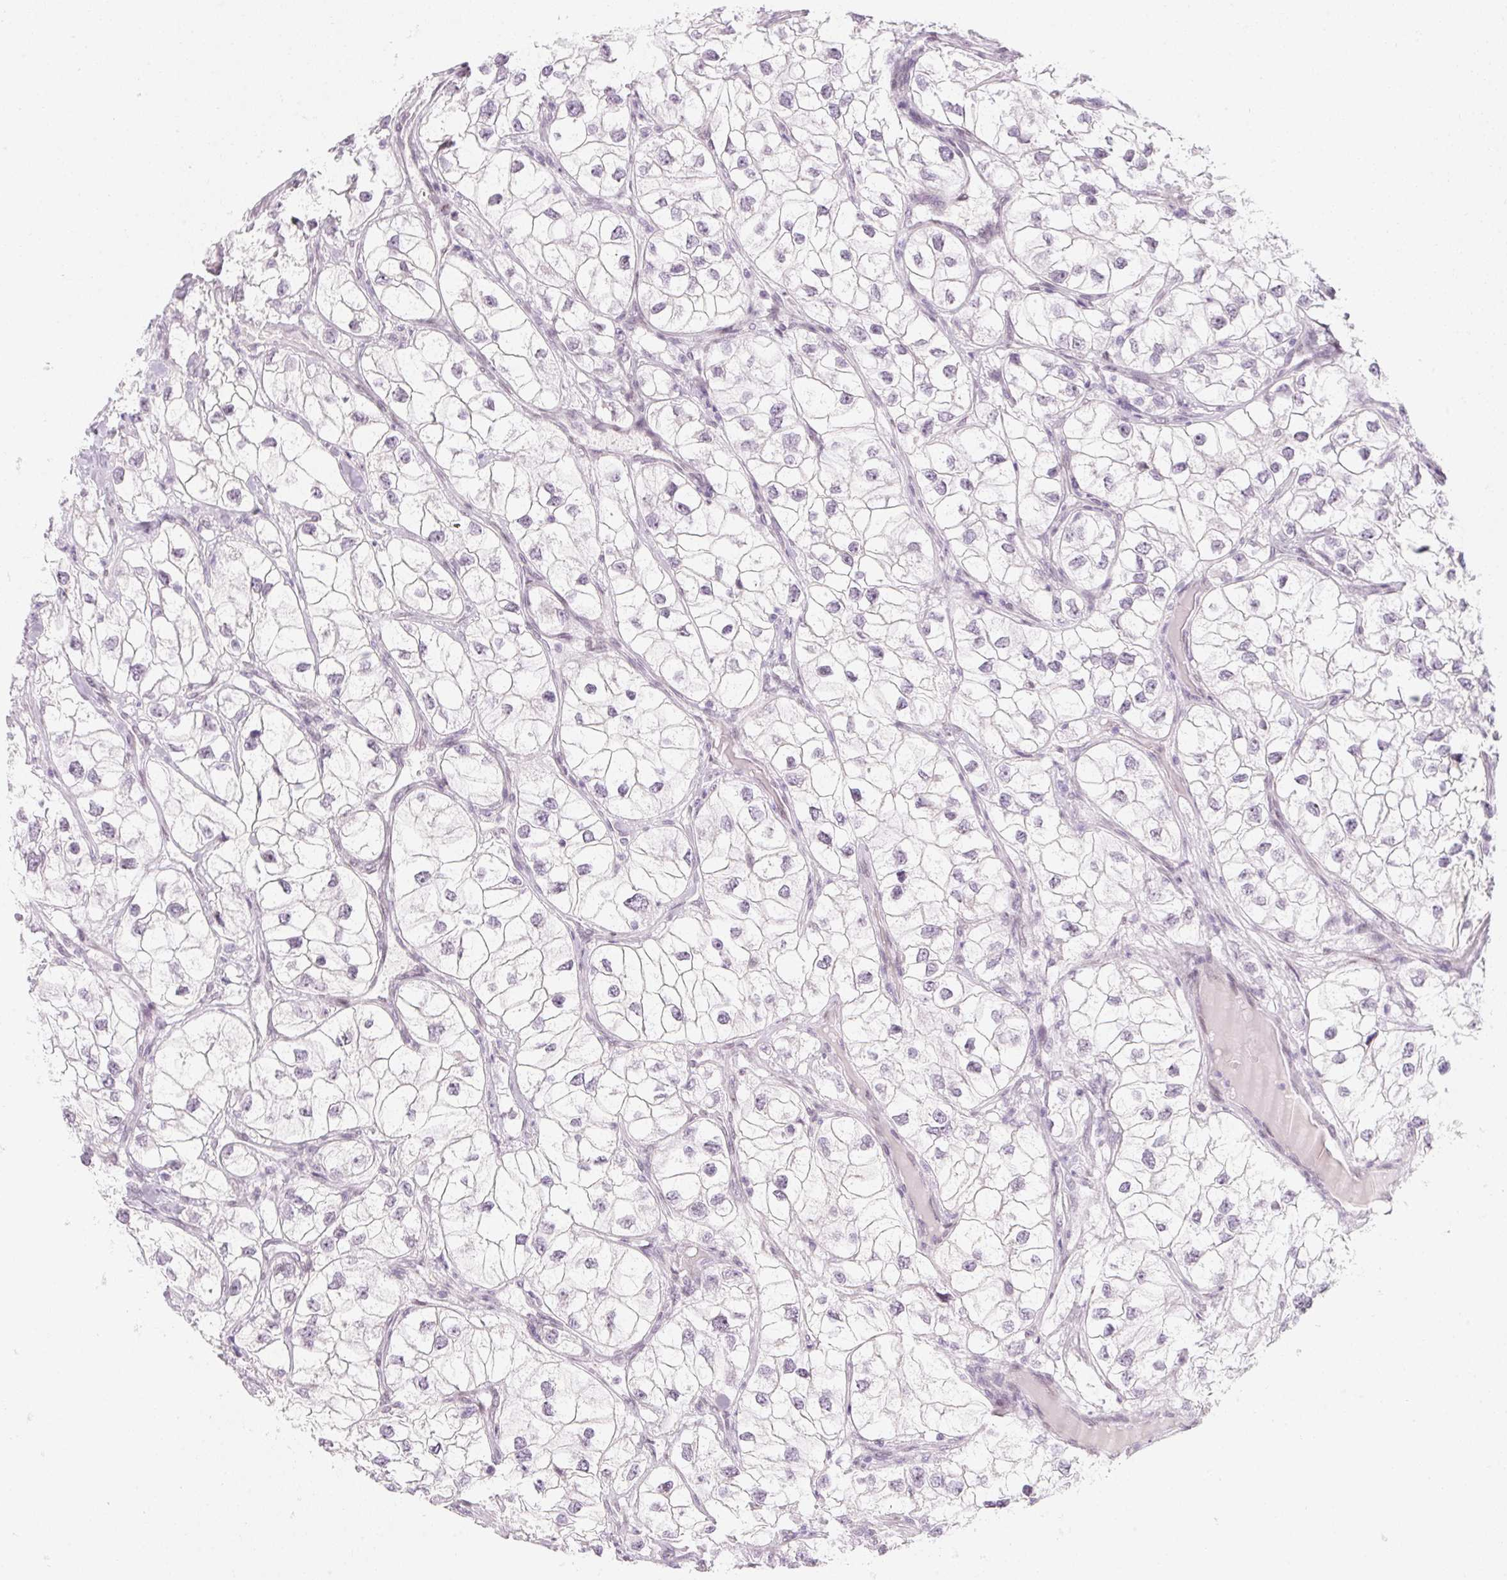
{"staining": {"intensity": "negative", "quantity": "none", "location": "none"}, "tissue": "renal cancer", "cell_type": "Tumor cells", "image_type": "cancer", "snomed": [{"axis": "morphology", "description": "Adenocarcinoma, NOS"}, {"axis": "topography", "description": "Kidney"}], "caption": "Tumor cells show no significant positivity in renal cancer.", "gene": "KCNQ2", "patient": {"sex": "male", "age": 59}}